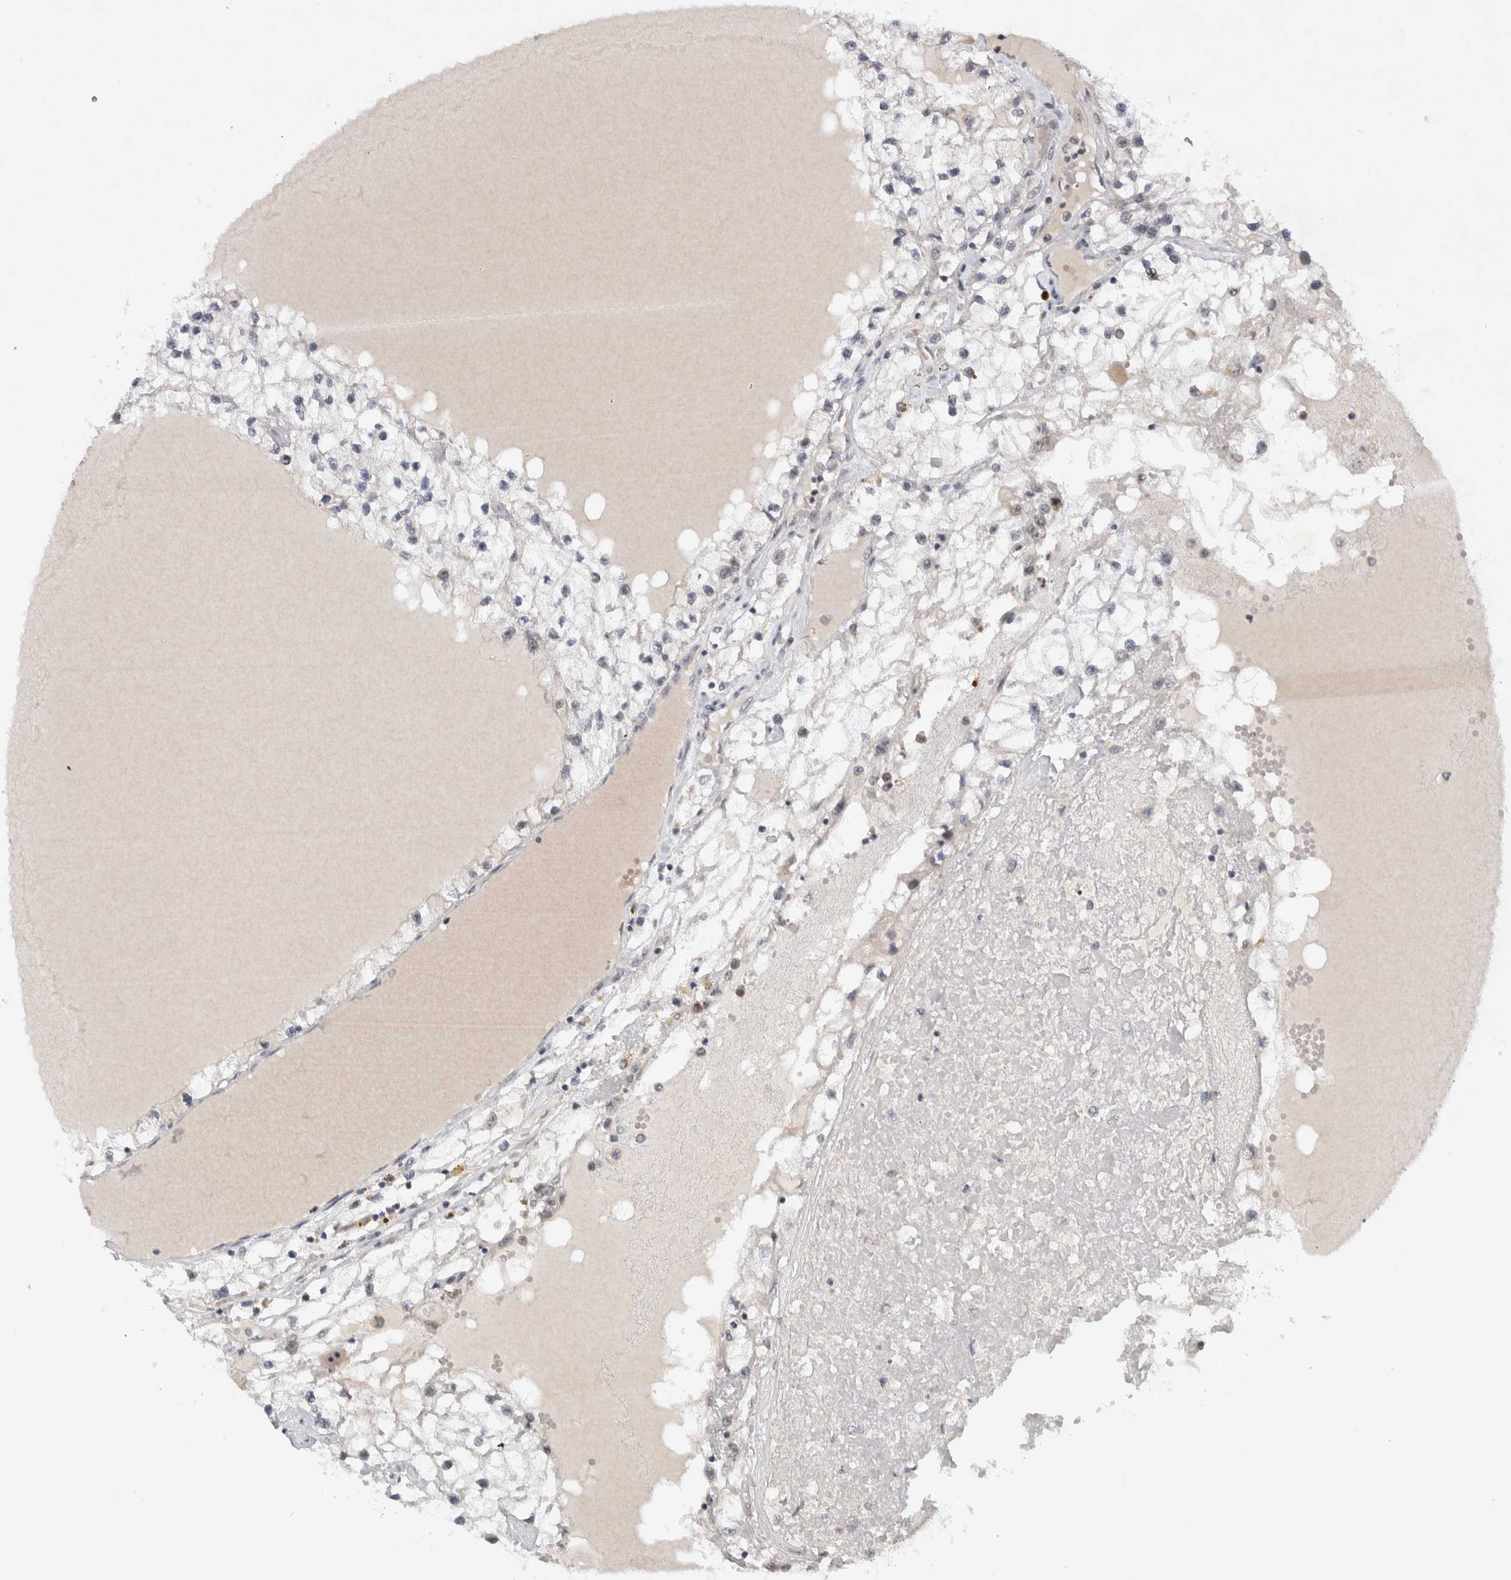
{"staining": {"intensity": "negative", "quantity": "none", "location": "none"}, "tissue": "renal cancer", "cell_type": "Tumor cells", "image_type": "cancer", "snomed": [{"axis": "morphology", "description": "Adenocarcinoma, NOS"}, {"axis": "topography", "description": "Kidney"}], "caption": "Tumor cells show no significant protein positivity in renal cancer (adenocarcinoma).", "gene": "HESX1", "patient": {"sex": "male", "age": 68}}